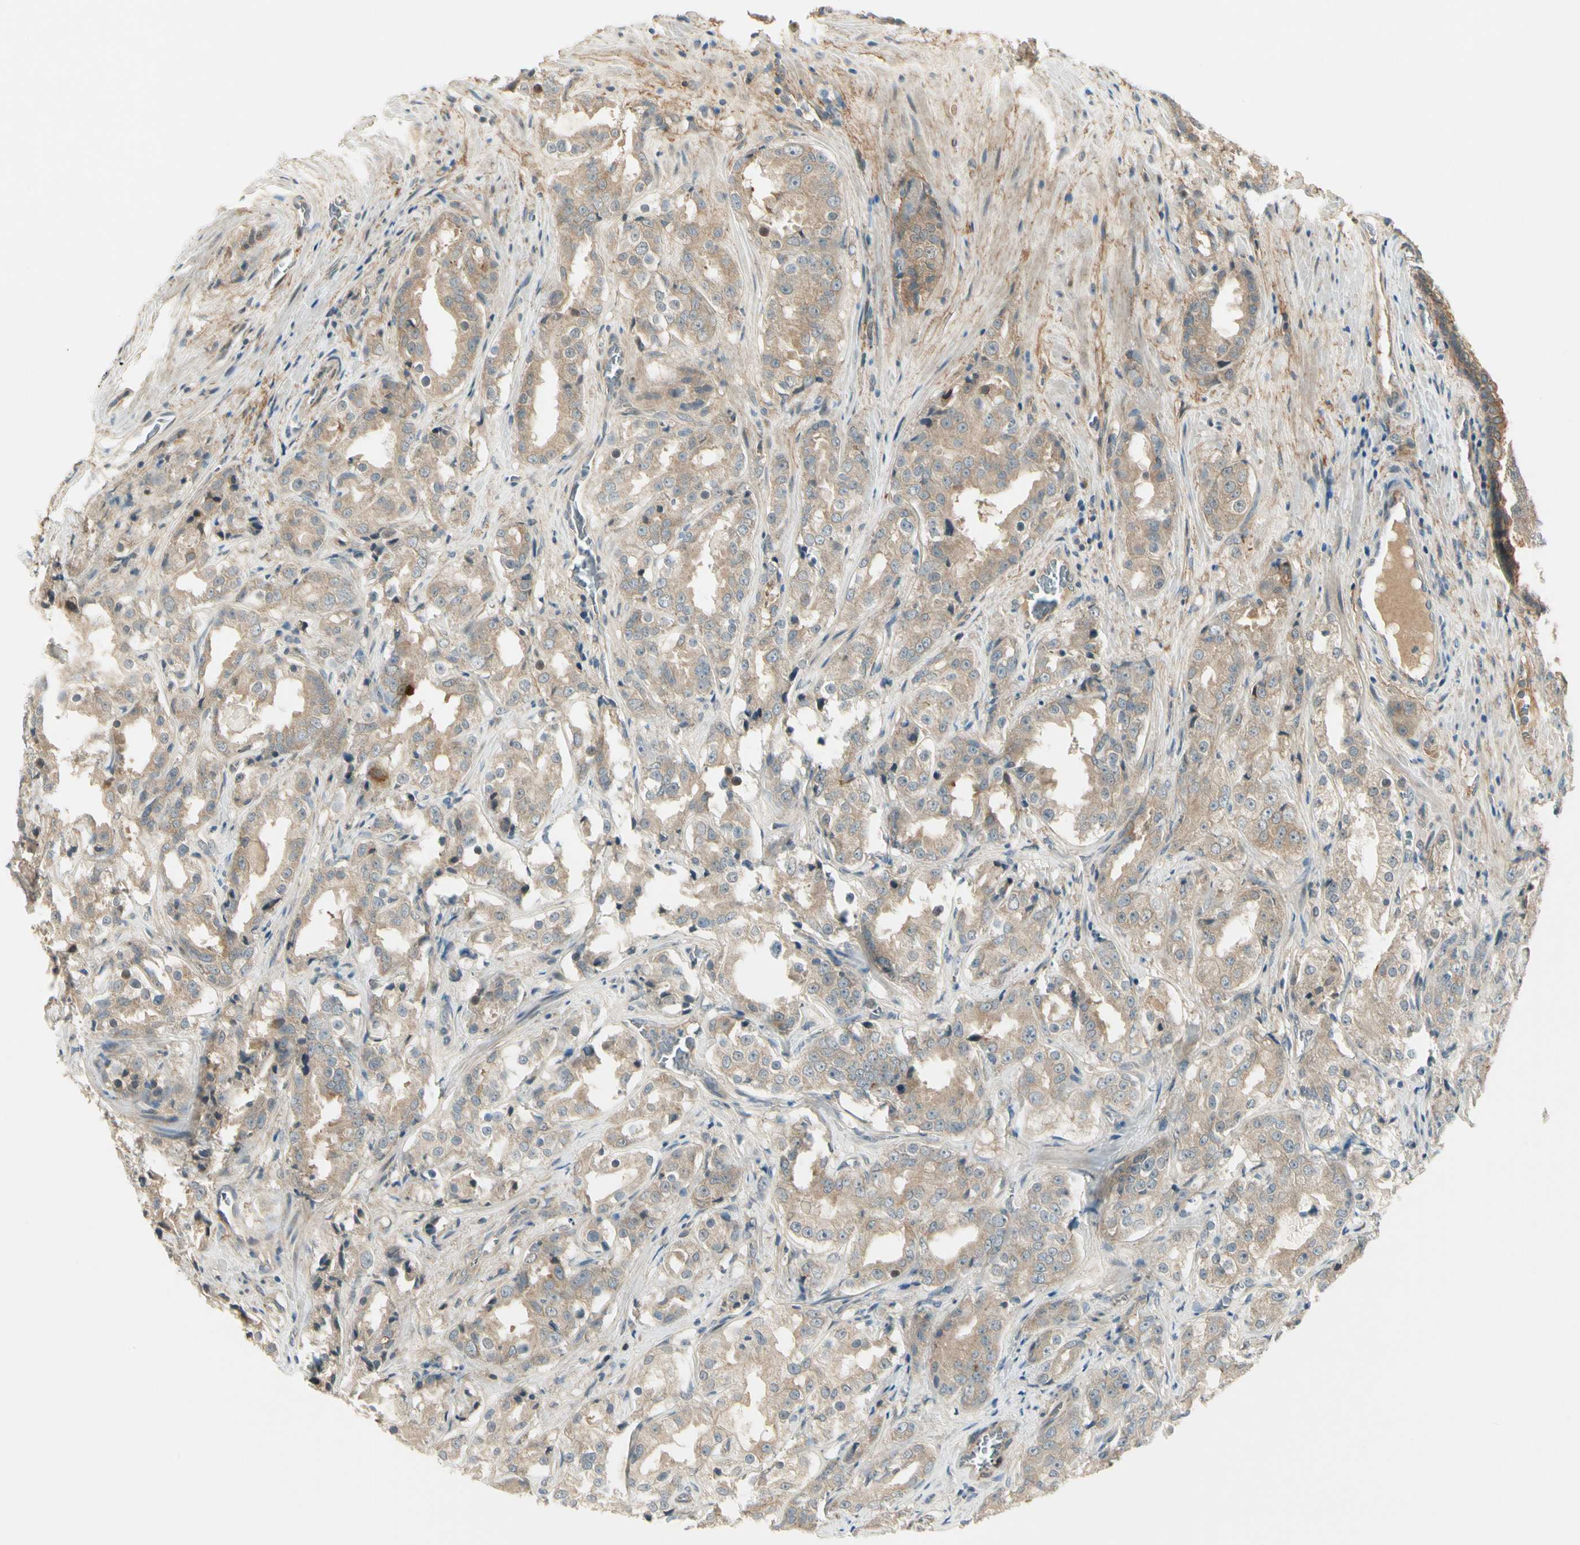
{"staining": {"intensity": "weak", "quantity": ">75%", "location": "cytoplasmic/membranous"}, "tissue": "prostate cancer", "cell_type": "Tumor cells", "image_type": "cancer", "snomed": [{"axis": "morphology", "description": "Adenocarcinoma, High grade"}, {"axis": "topography", "description": "Prostate"}], "caption": "An immunohistochemistry micrograph of tumor tissue is shown. Protein staining in brown shows weak cytoplasmic/membranous positivity in prostate cancer (adenocarcinoma (high-grade)) within tumor cells.", "gene": "EPHB3", "patient": {"sex": "male", "age": 73}}